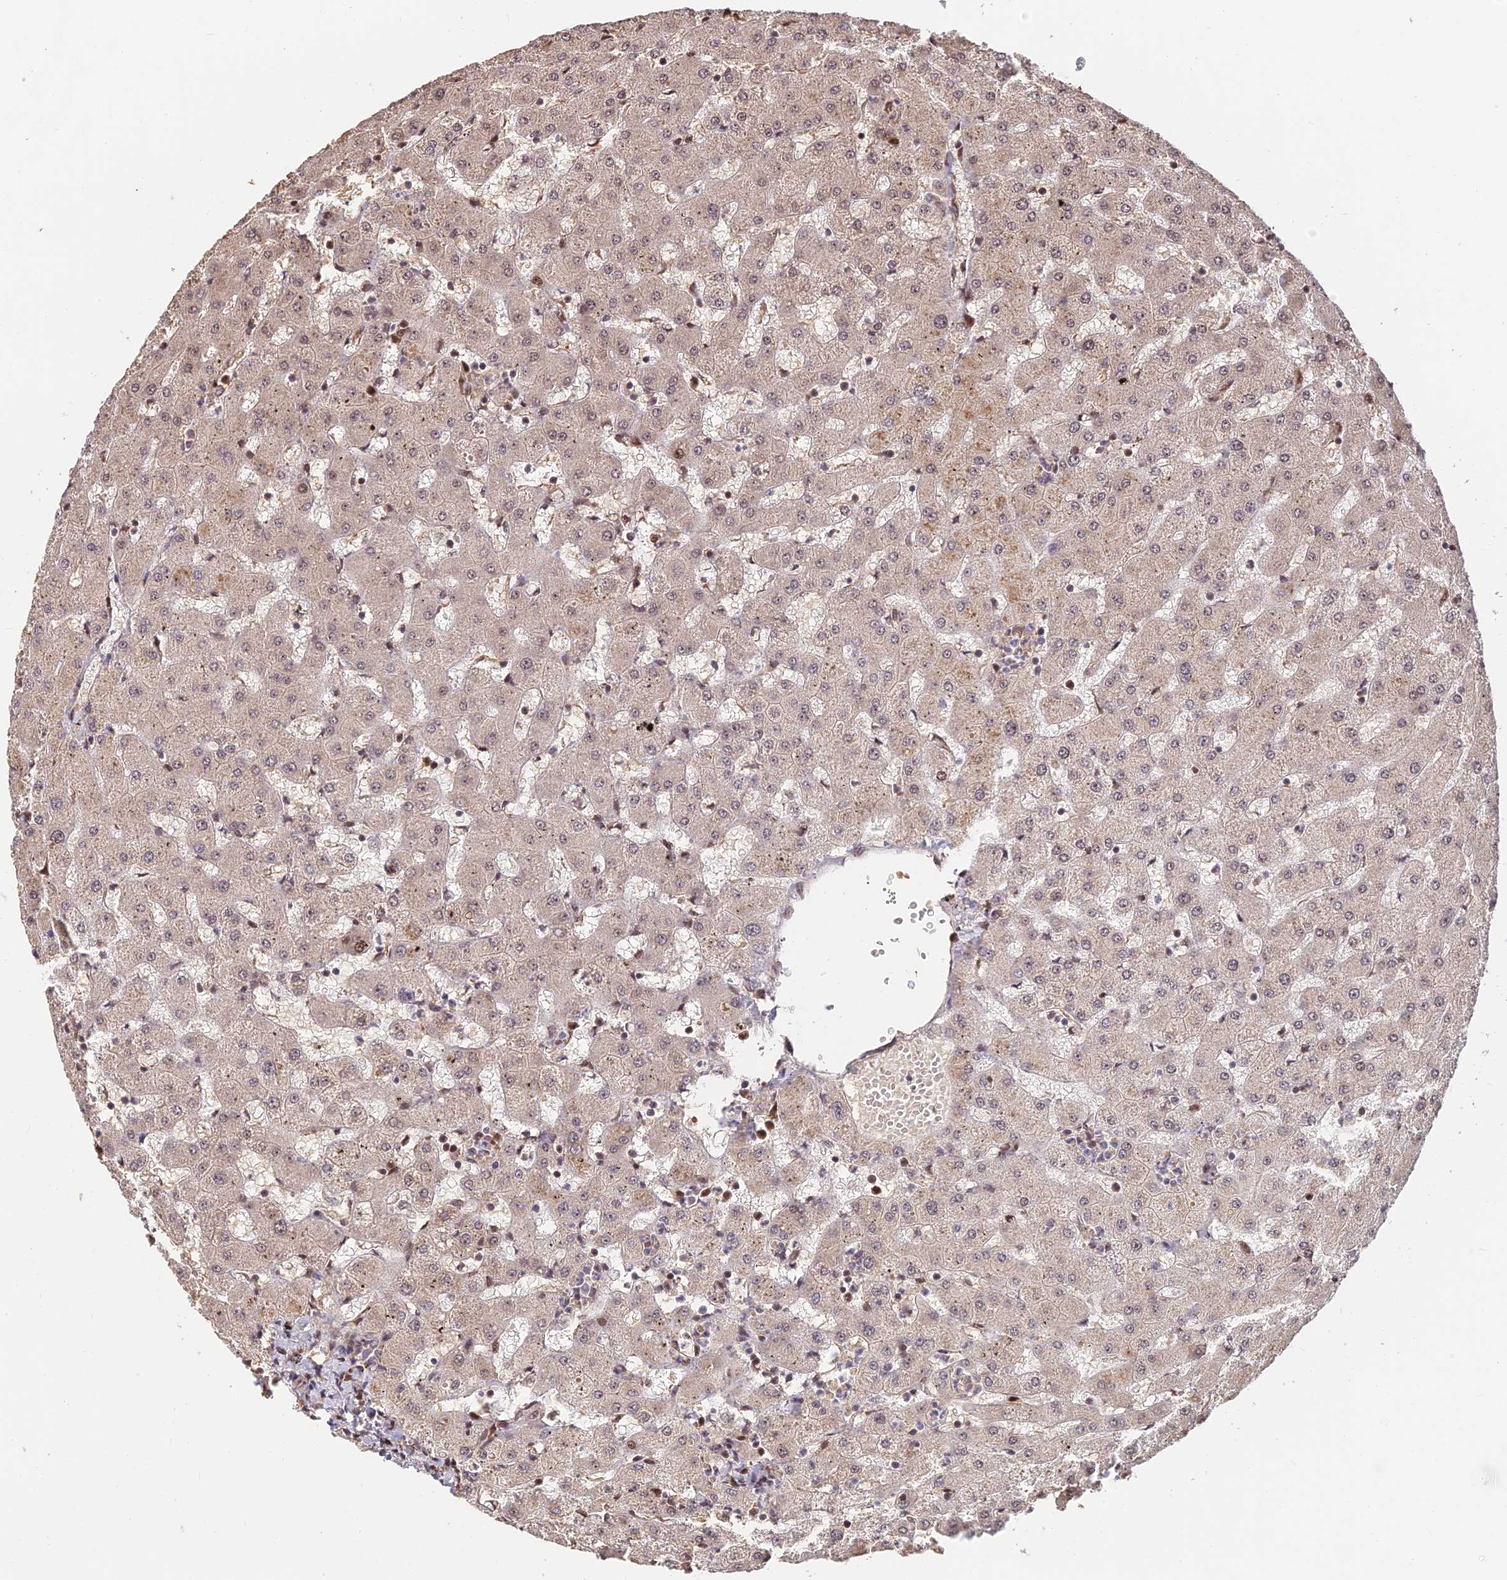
{"staining": {"intensity": "weak", "quantity": "<25%", "location": "cytoplasmic/membranous"}, "tissue": "liver", "cell_type": "Cholangiocytes", "image_type": "normal", "snomed": [{"axis": "morphology", "description": "Normal tissue, NOS"}, {"axis": "topography", "description": "Liver"}], "caption": "Normal liver was stained to show a protein in brown. There is no significant positivity in cholangiocytes. The staining was performed using DAB to visualize the protein expression in brown, while the nuclei were stained in blue with hematoxylin (Magnification: 20x).", "gene": "UFSP2", "patient": {"sex": "female", "age": 63}}